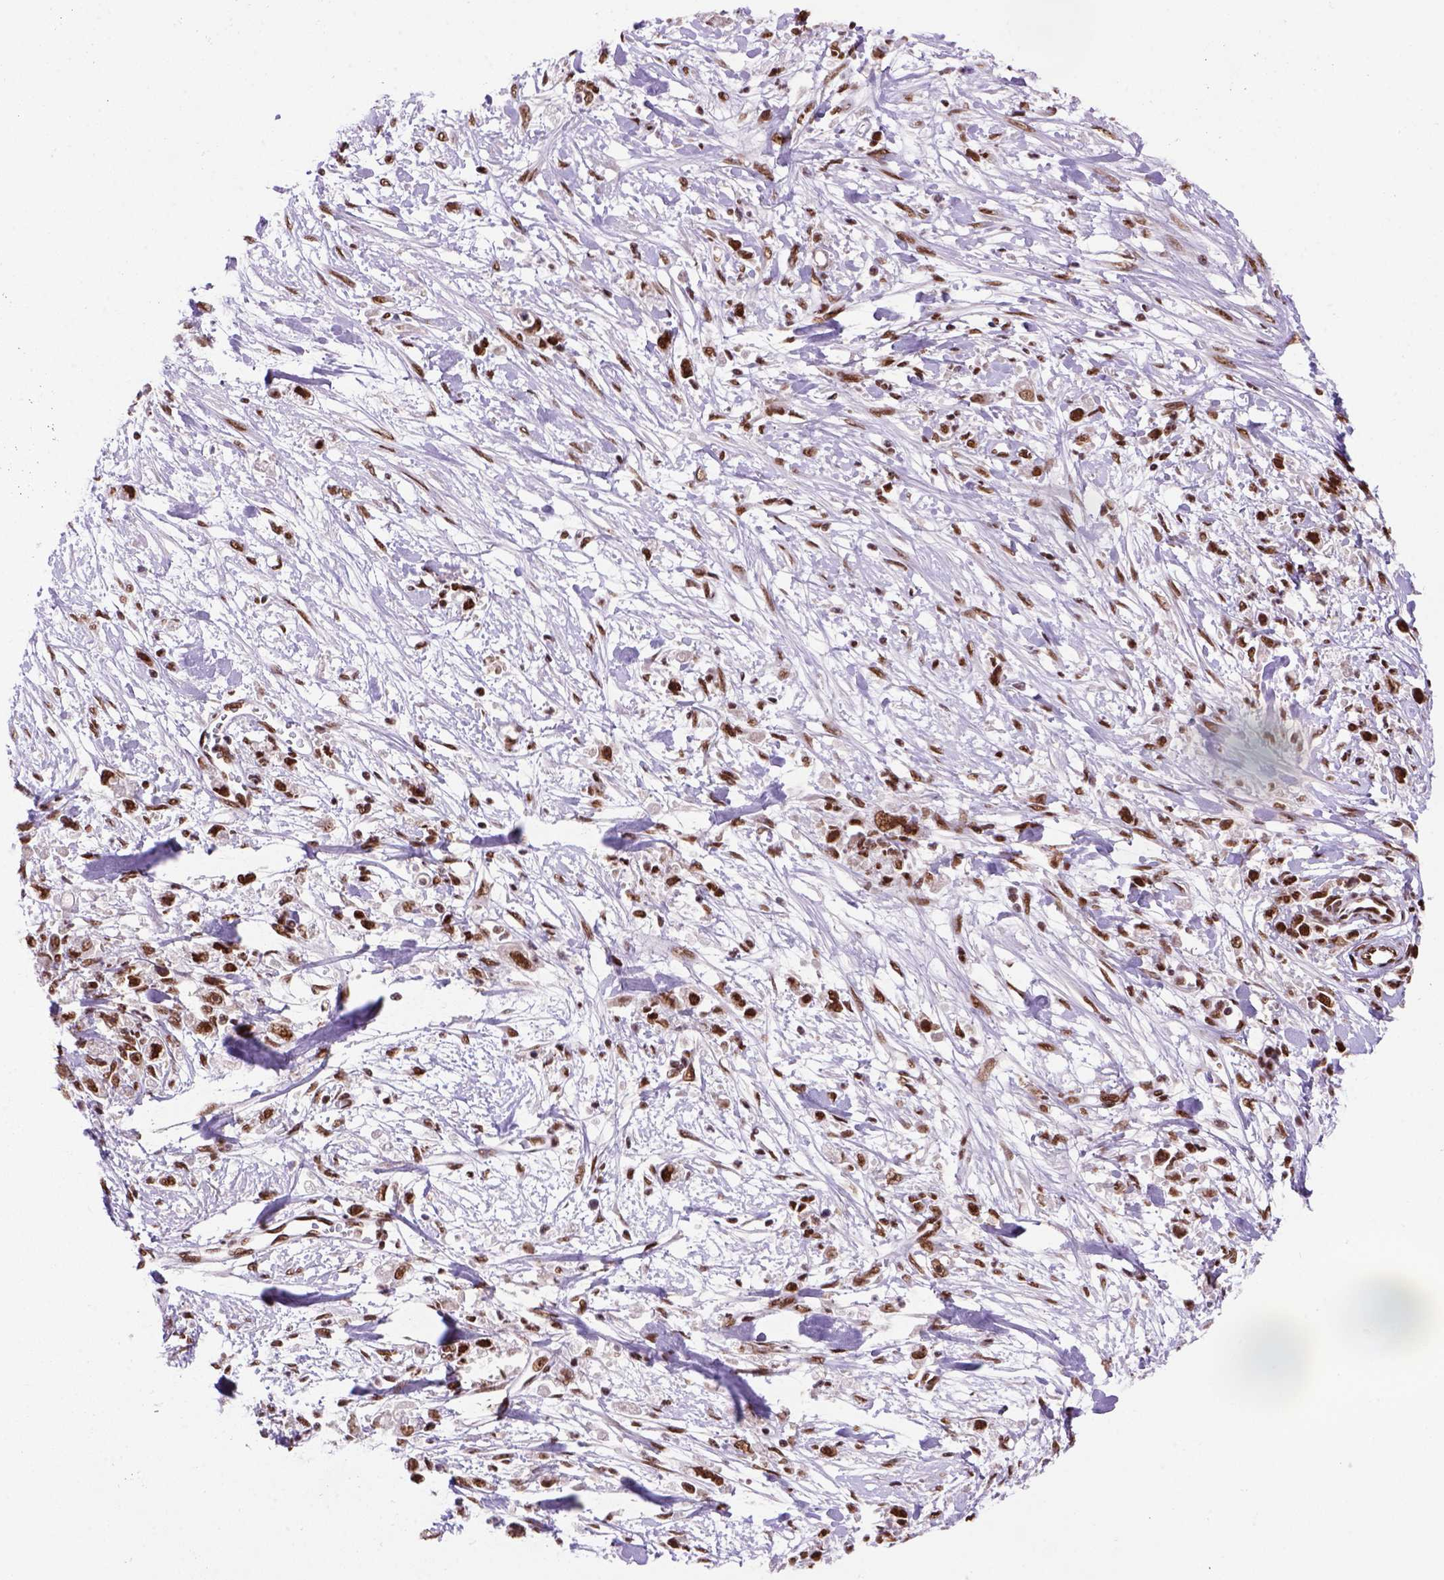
{"staining": {"intensity": "strong", "quantity": ">75%", "location": "nuclear"}, "tissue": "stomach cancer", "cell_type": "Tumor cells", "image_type": "cancer", "snomed": [{"axis": "morphology", "description": "Adenocarcinoma, NOS"}, {"axis": "topography", "description": "Stomach"}], "caption": "High-magnification brightfield microscopy of stomach adenocarcinoma stained with DAB (3,3'-diaminobenzidine) (brown) and counterstained with hematoxylin (blue). tumor cells exhibit strong nuclear staining is appreciated in about>75% of cells.", "gene": "NSMCE2", "patient": {"sex": "female", "age": 59}}